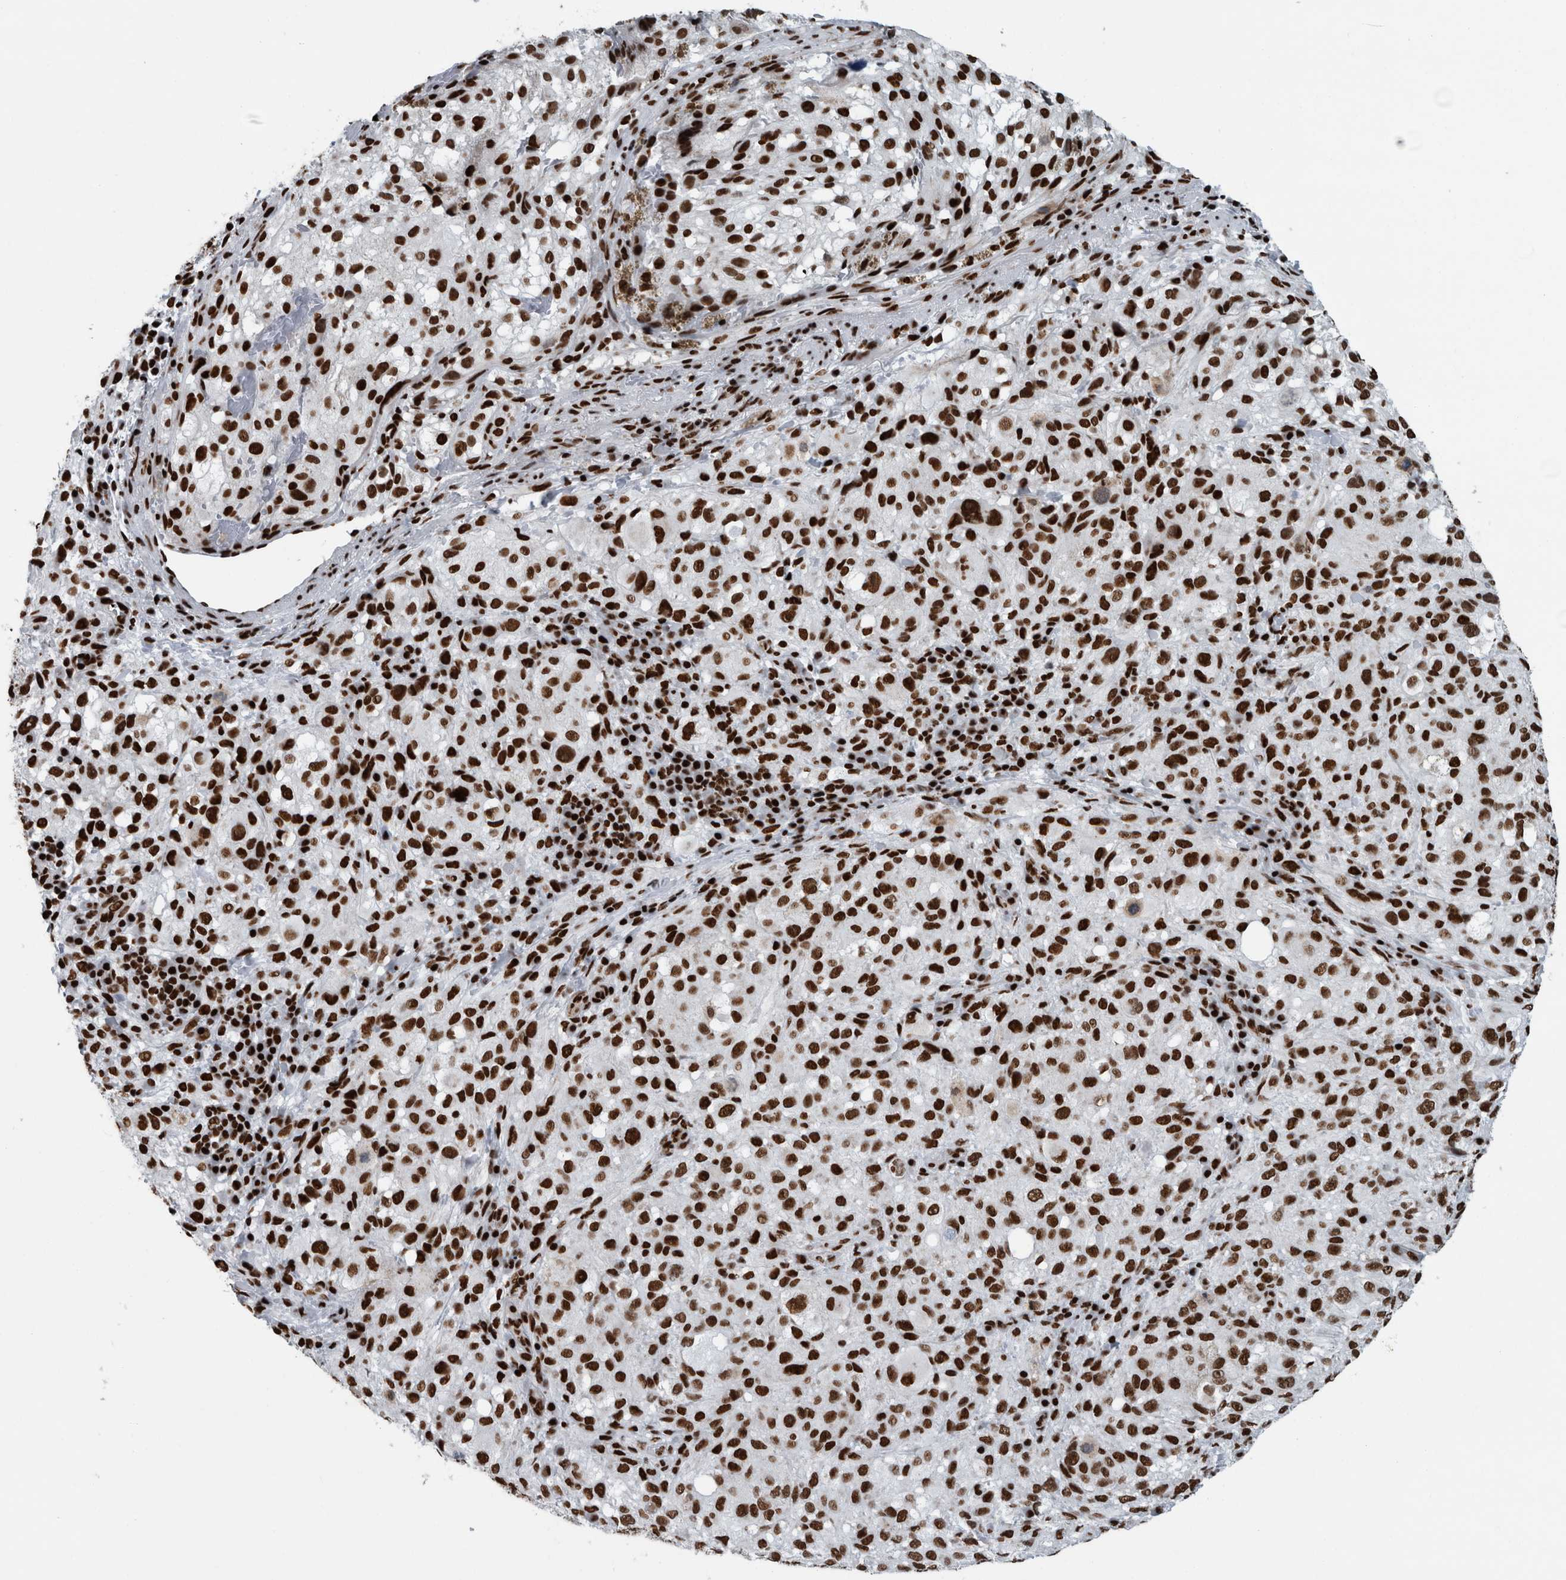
{"staining": {"intensity": "strong", "quantity": ">75%", "location": "nuclear"}, "tissue": "melanoma", "cell_type": "Tumor cells", "image_type": "cancer", "snomed": [{"axis": "morphology", "description": "Necrosis, NOS"}, {"axis": "morphology", "description": "Malignant melanoma, NOS"}, {"axis": "topography", "description": "Skin"}], "caption": "Human melanoma stained with a protein marker displays strong staining in tumor cells.", "gene": "DNMT3A", "patient": {"sex": "female", "age": 87}}